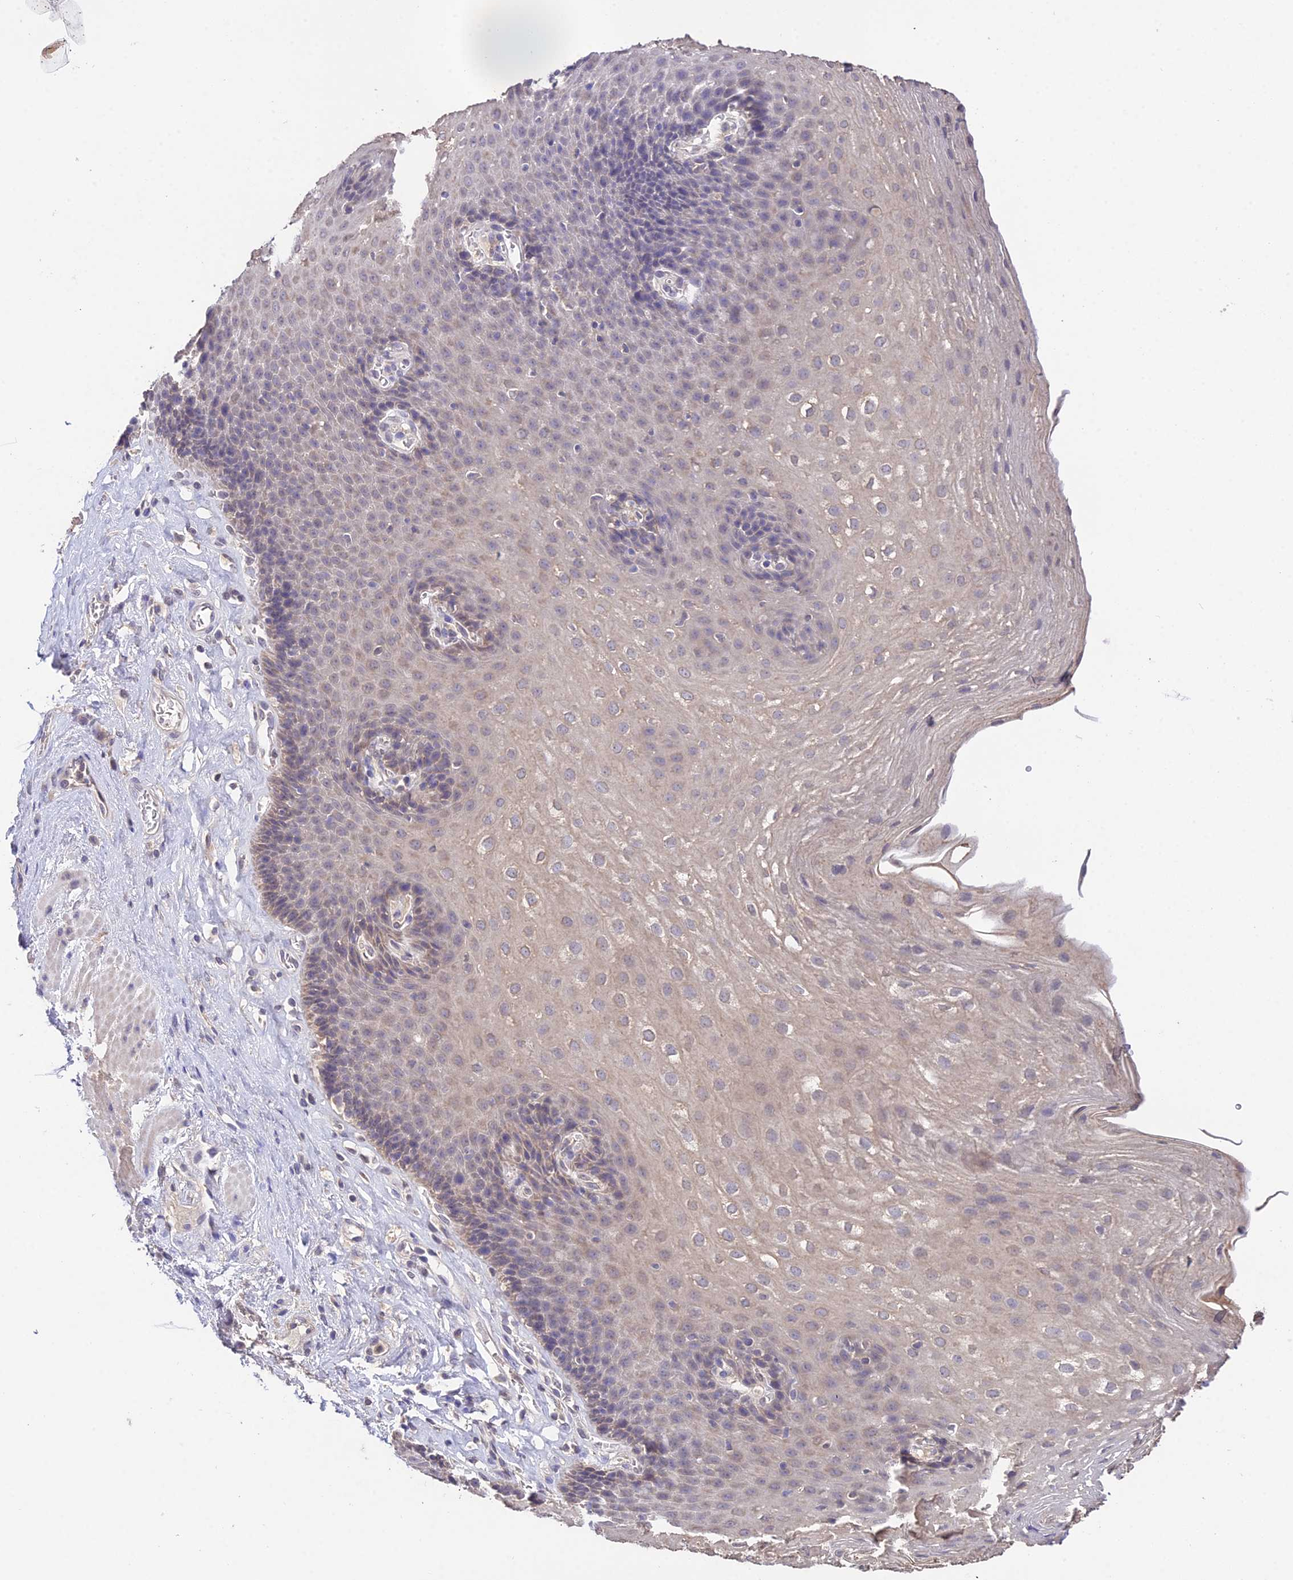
{"staining": {"intensity": "weak", "quantity": "25%-75%", "location": "cytoplasmic/membranous,nuclear"}, "tissue": "esophagus", "cell_type": "Squamous epithelial cells", "image_type": "normal", "snomed": [{"axis": "morphology", "description": "Normal tissue, NOS"}, {"axis": "topography", "description": "Esophagus"}], "caption": "The micrograph displays immunohistochemical staining of unremarkable esophagus. There is weak cytoplasmic/membranous,nuclear staining is appreciated in about 25%-75% of squamous epithelial cells.", "gene": "PGK1", "patient": {"sex": "female", "age": 66}}